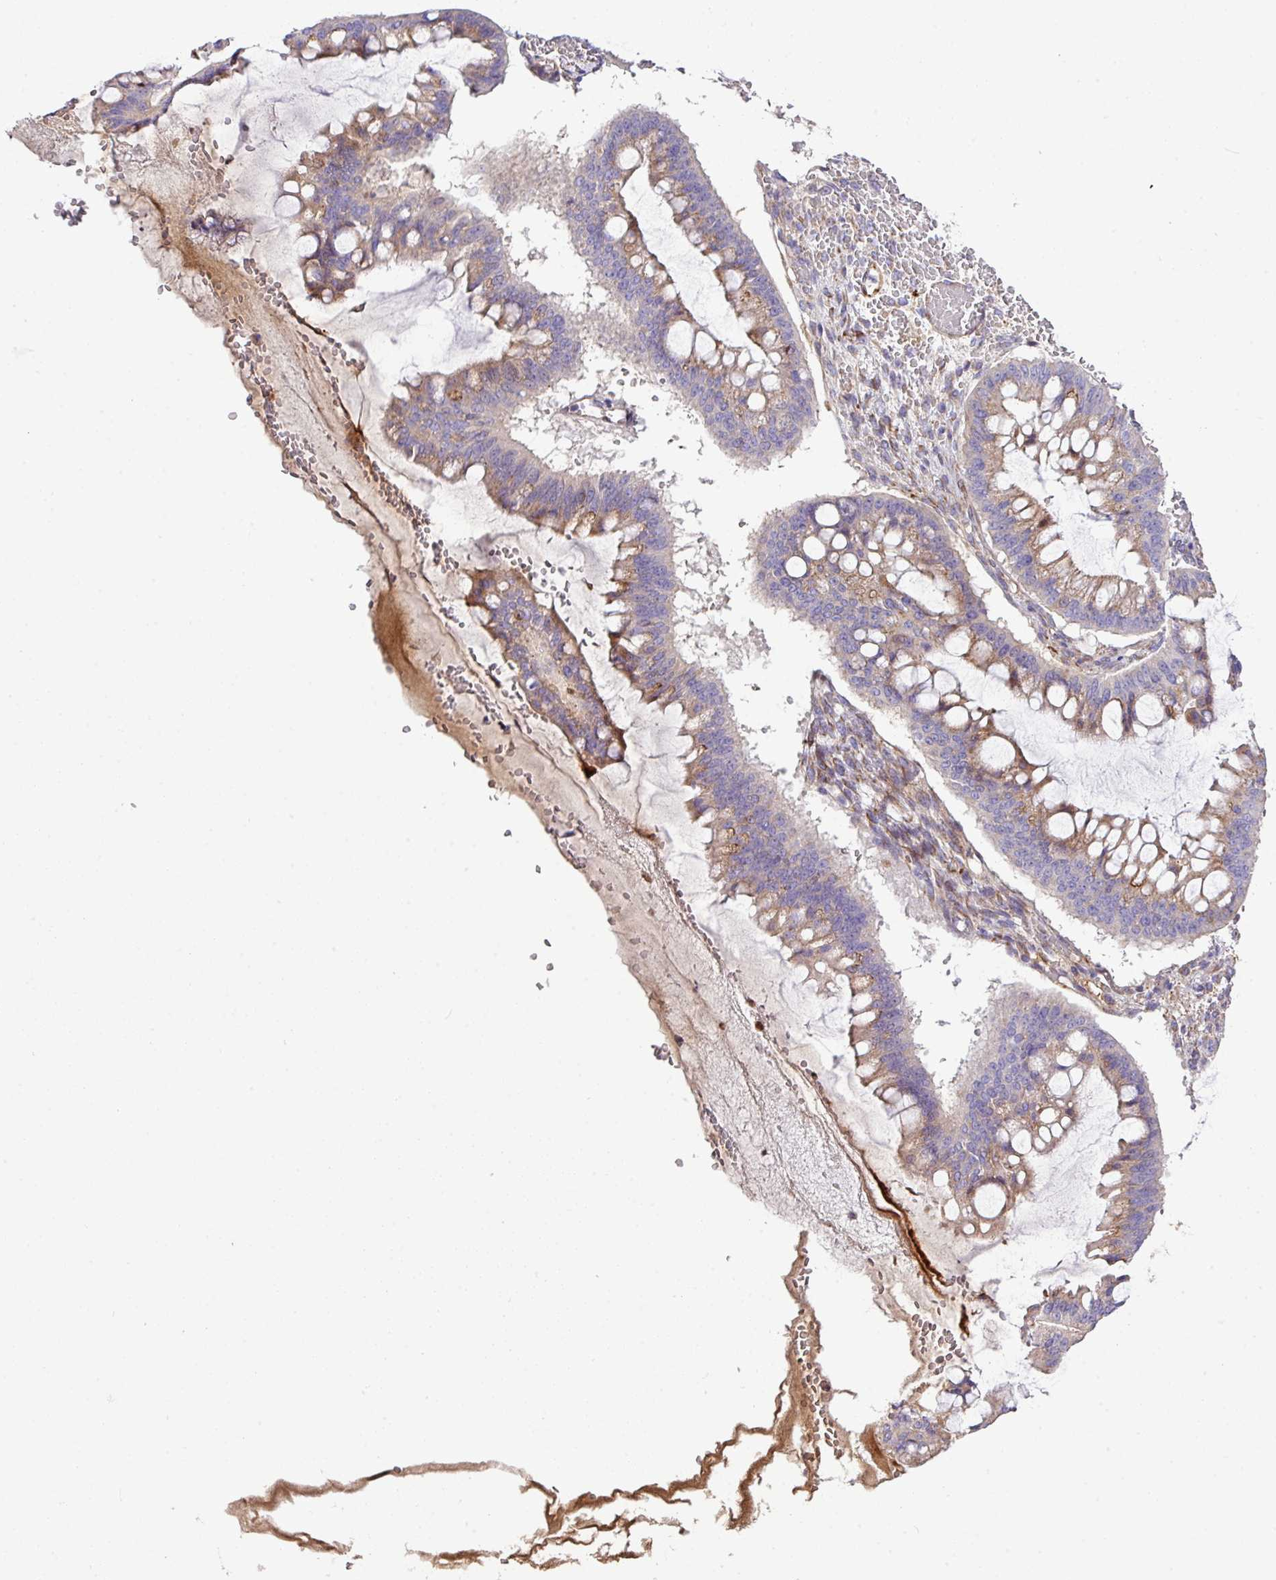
{"staining": {"intensity": "weak", "quantity": "25%-75%", "location": "cytoplasmic/membranous"}, "tissue": "ovarian cancer", "cell_type": "Tumor cells", "image_type": "cancer", "snomed": [{"axis": "morphology", "description": "Cystadenocarcinoma, mucinous, NOS"}, {"axis": "topography", "description": "Ovary"}], "caption": "Immunohistochemistry (IHC) staining of ovarian mucinous cystadenocarcinoma, which exhibits low levels of weak cytoplasmic/membranous staining in approximately 25%-75% of tumor cells indicating weak cytoplasmic/membranous protein expression. The staining was performed using DAB (brown) for protein detection and nuclei were counterstained in hematoxylin (blue).", "gene": "CTXN2", "patient": {"sex": "female", "age": 73}}